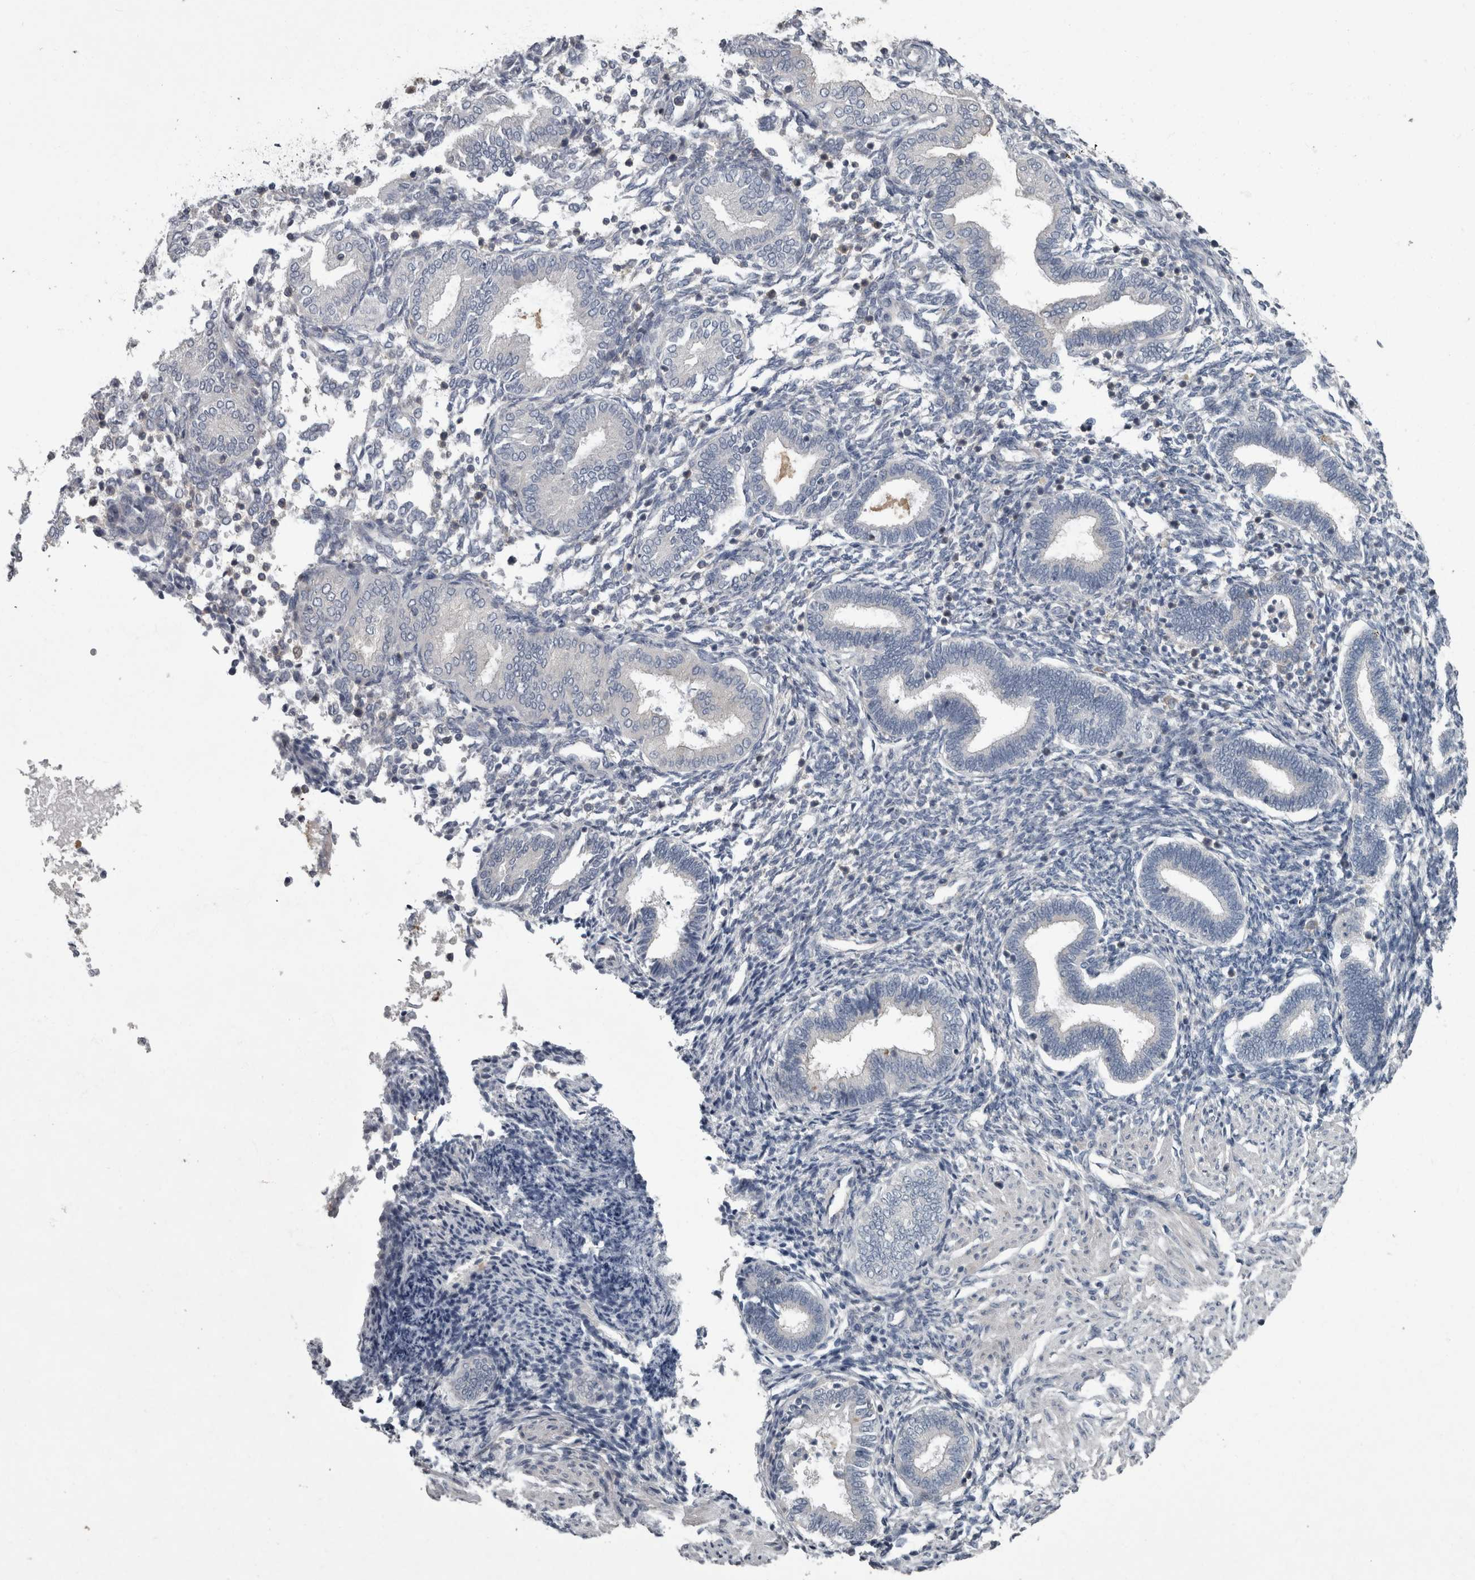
{"staining": {"intensity": "negative", "quantity": "none", "location": "none"}, "tissue": "endometrium", "cell_type": "Cells in endometrial stroma", "image_type": "normal", "snomed": [{"axis": "morphology", "description": "Normal tissue, NOS"}, {"axis": "topography", "description": "Endometrium"}], "caption": "Cells in endometrial stroma show no significant staining in unremarkable endometrium. (DAB immunohistochemistry (IHC), high magnification).", "gene": "CDC42BPG", "patient": {"sex": "female", "age": 53}}